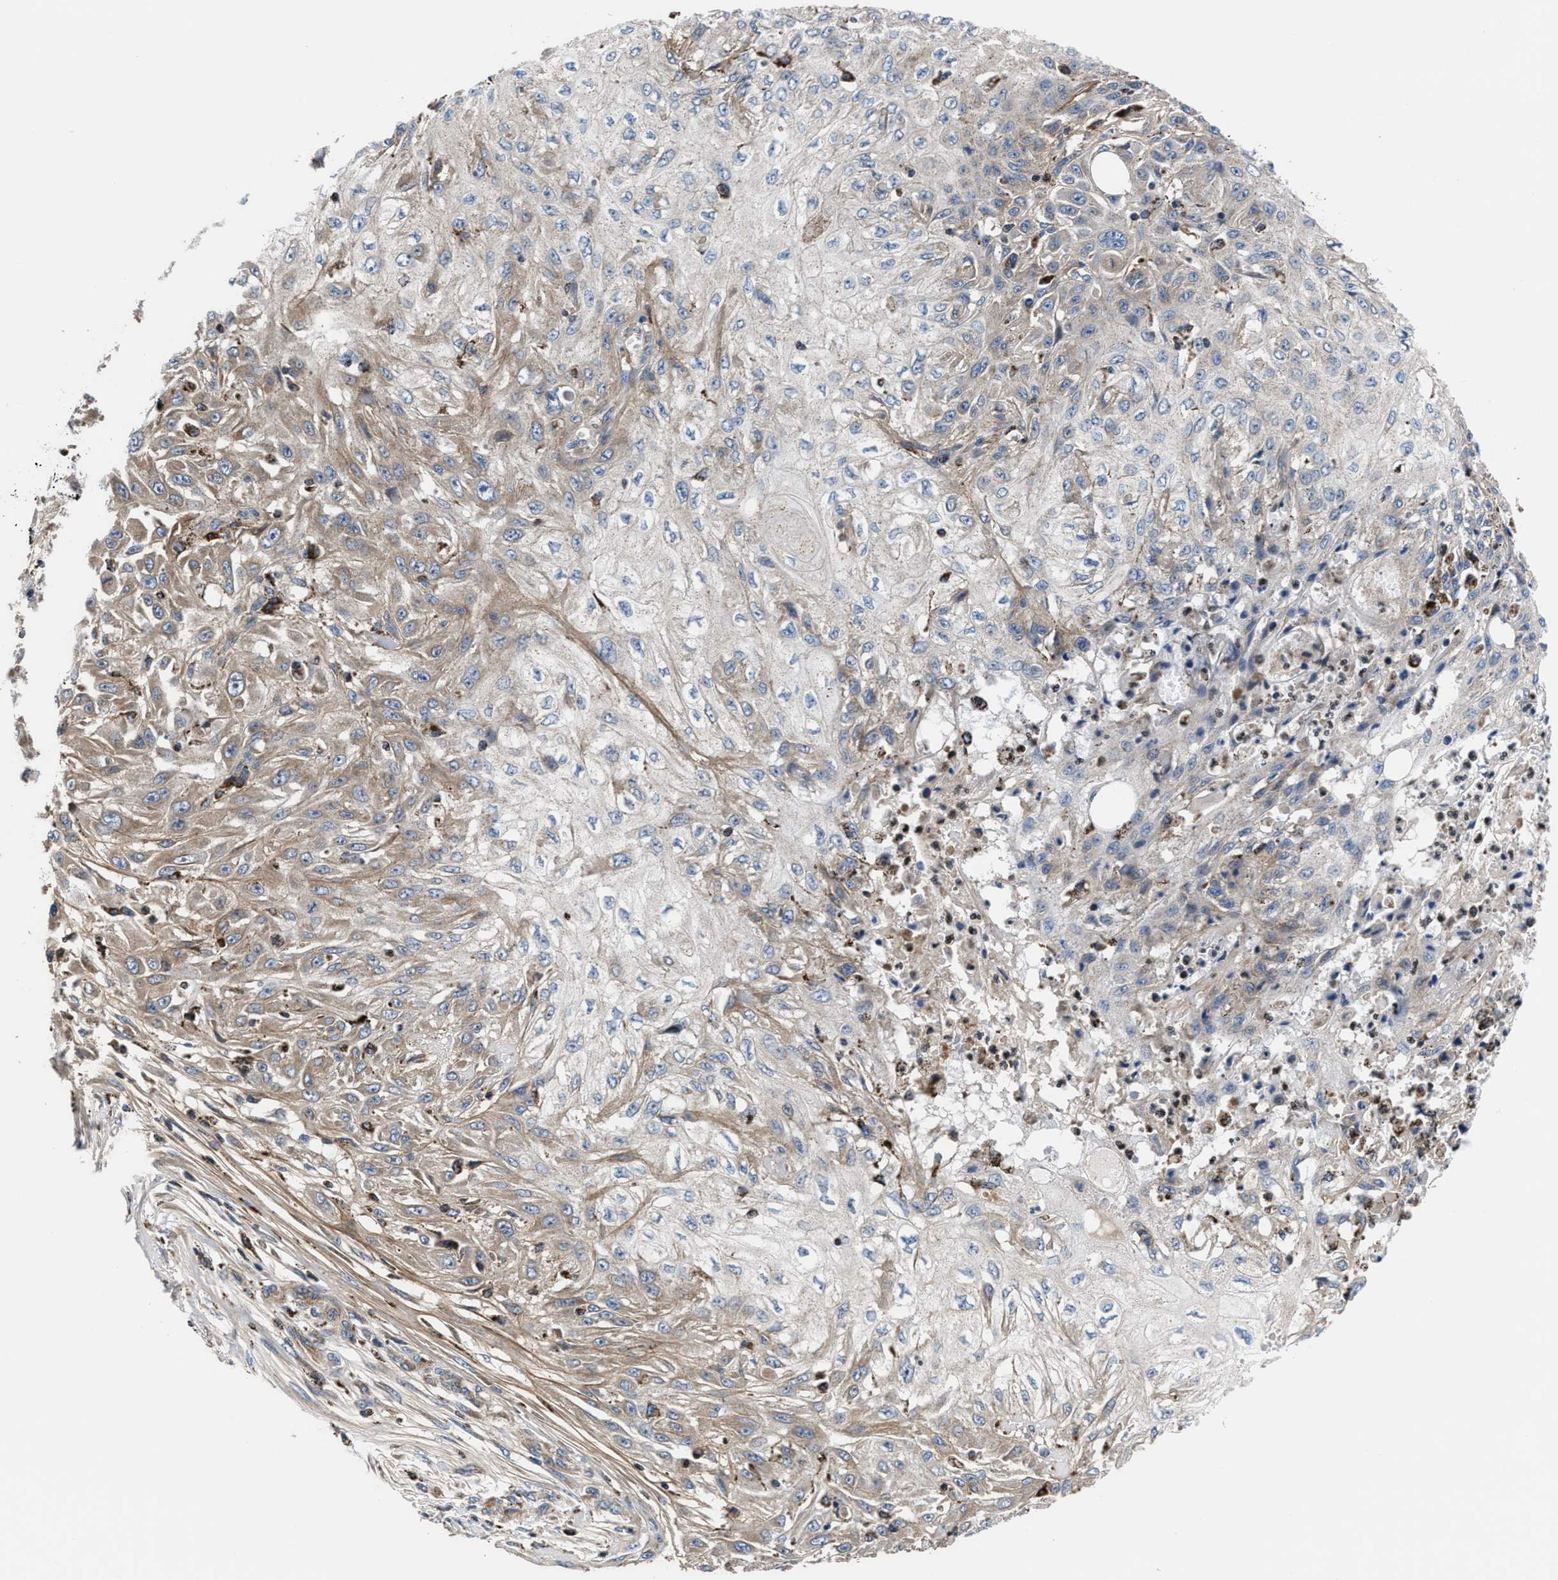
{"staining": {"intensity": "weak", "quantity": ">75%", "location": "cytoplasmic/membranous"}, "tissue": "skin cancer", "cell_type": "Tumor cells", "image_type": "cancer", "snomed": [{"axis": "morphology", "description": "Squamous cell carcinoma, NOS"}, {"axis": "morphology", "description": "Squamous cell carcinoma, metastatic, NOS"}, {"axis": "topography", "description": "Skin"}, {"axis": "topography", "description": "Lymph node"}], "caption": "The histopathology image displays immunohistochemical staining of squamous cell carcinoma (skin). There is weak cytoplasmic/membranous expression is present in about >75% of tumor cells.", "gene": "PRR15L", "patient": {"sex": "male", "age": 75}}